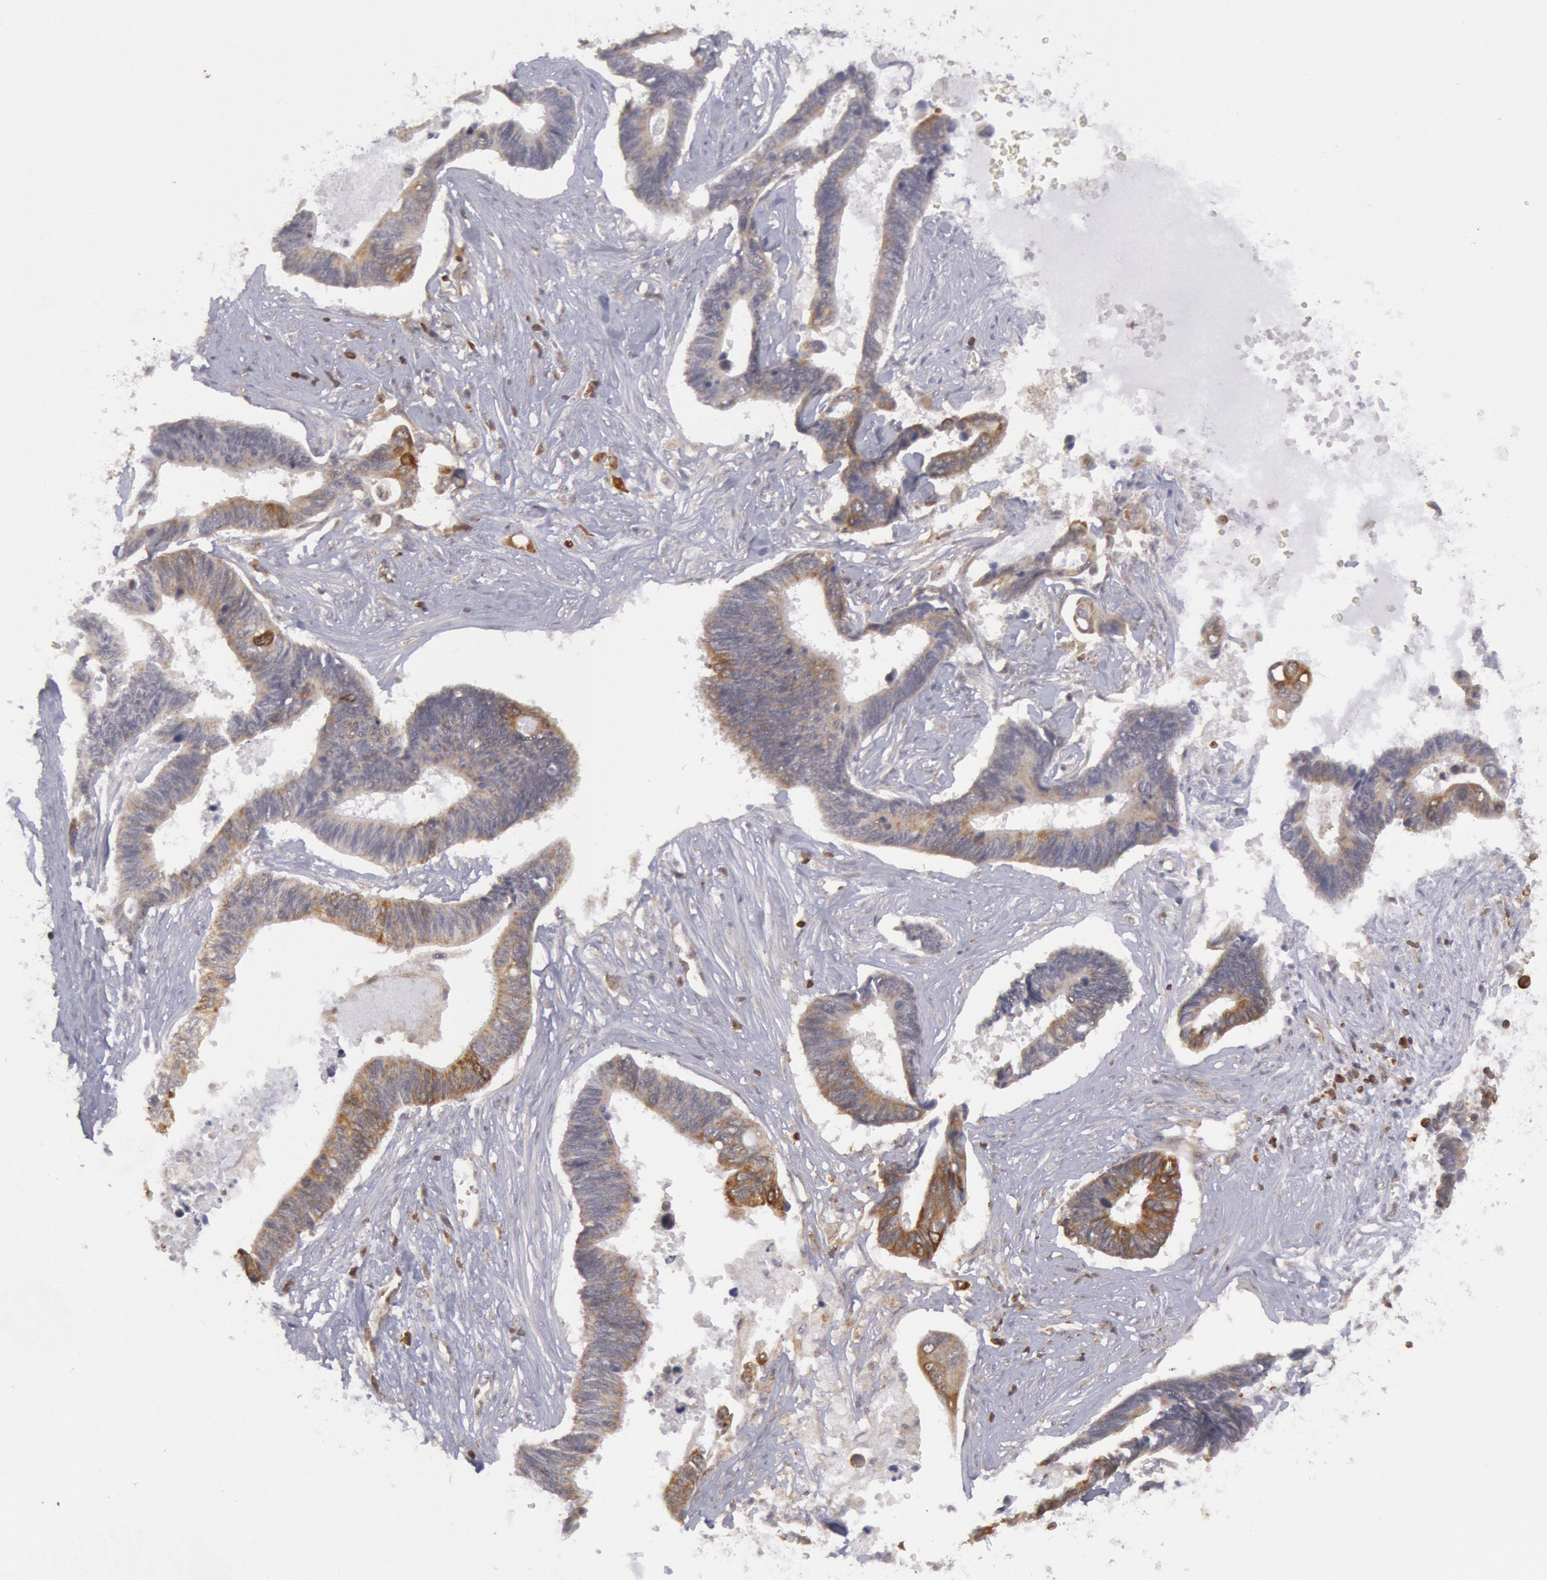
{"staining": {"intensity": "weak", "quantity": "<25%", "location": "cytoplasmic/membranous"}, "tissue": "pancreatic cancer", "cell_type": "Tumor cells", "image_type": "cancer", "snomed": [{"axis": "morphology", "description": "Adenocarcinoma, NOS"}, {"axis": "topography", "description": "Pancreas"}], "caption": "Human pancreatic cancer (adenocarcinoma) stained for a protein using IHC demonstrates no expression in tumor cells.", "gene": "TAP2", "patient": {"sex": "female", "age": 70}}